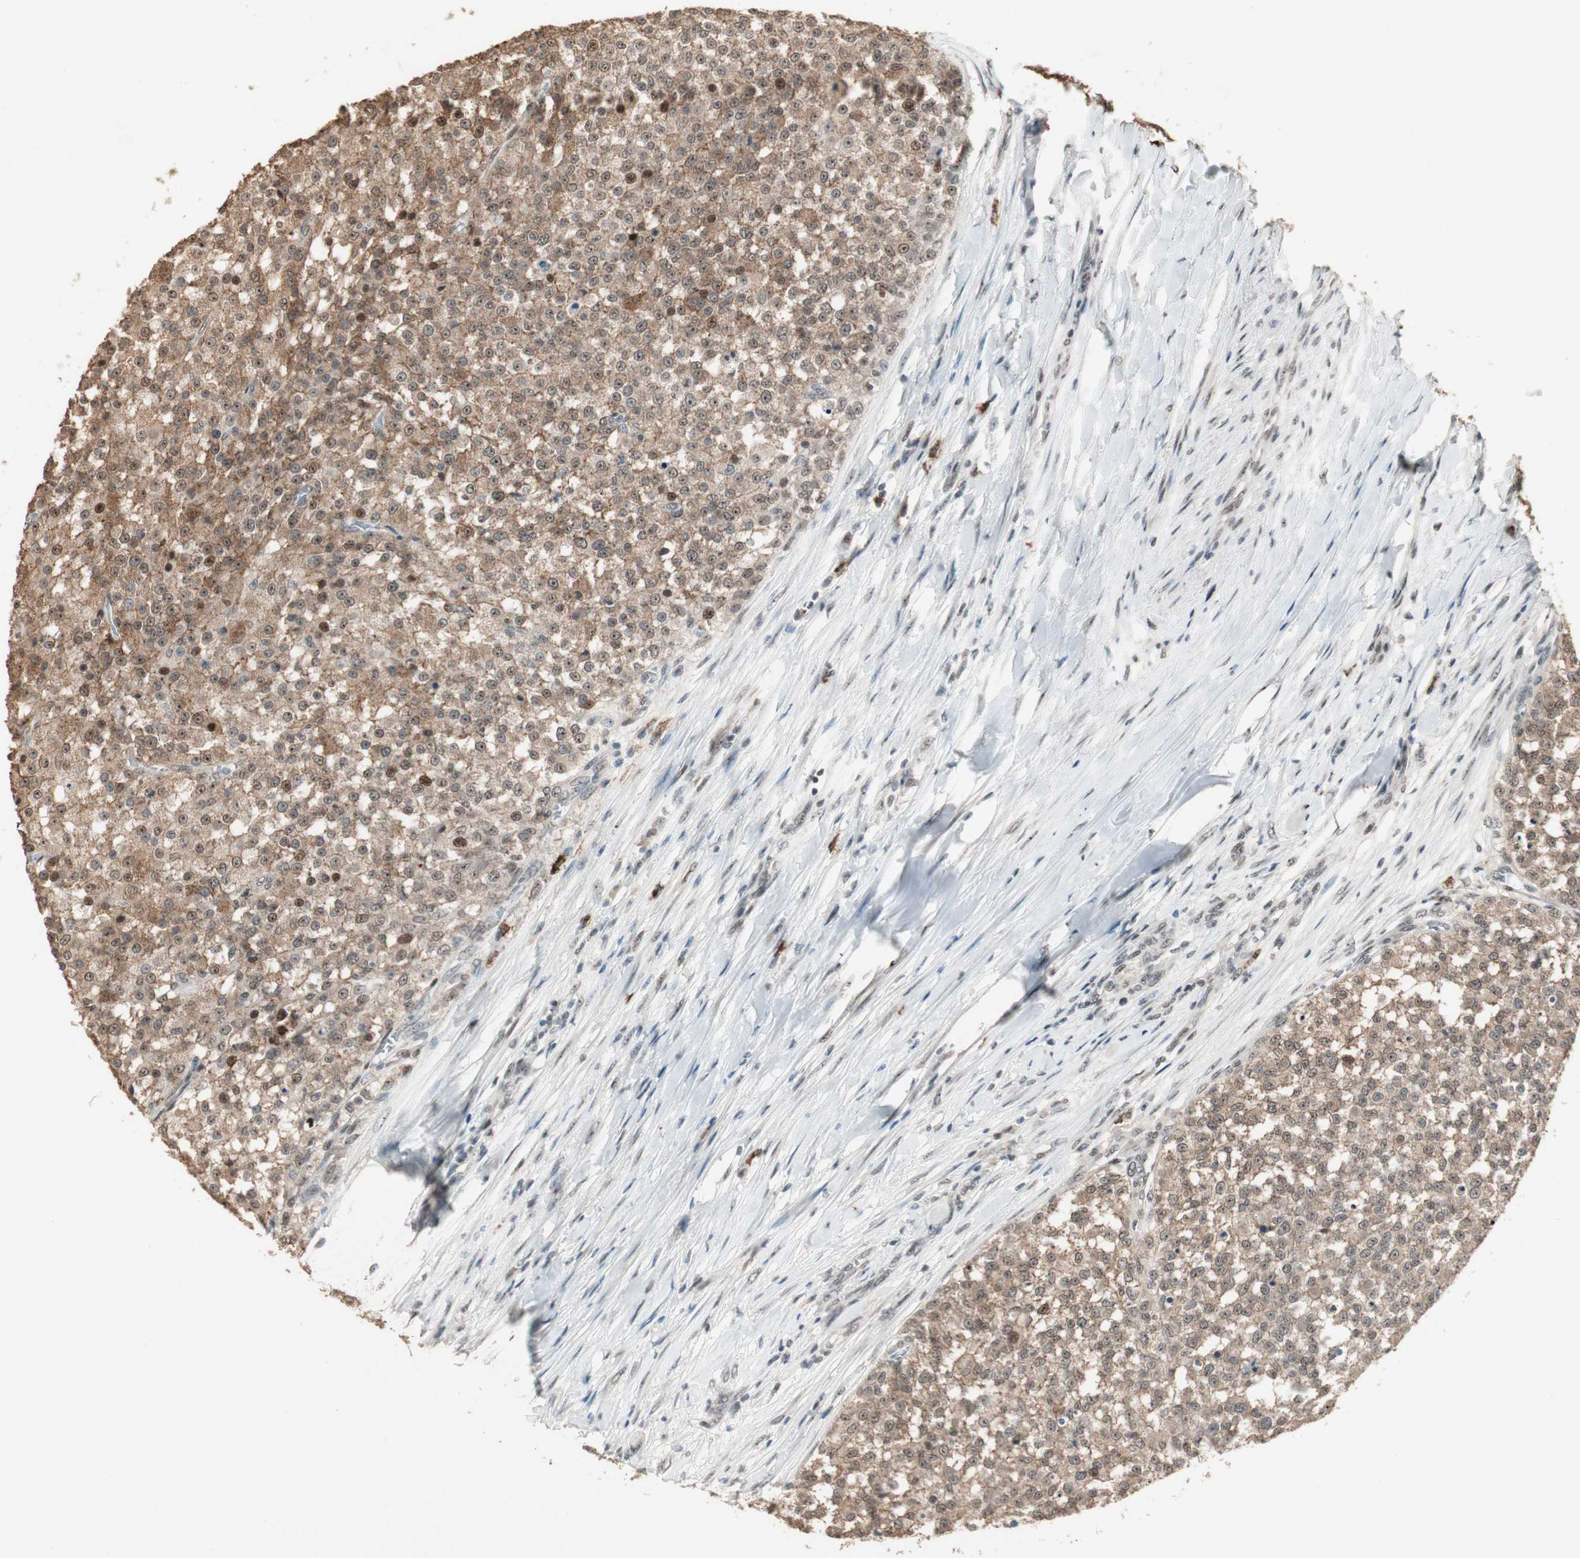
{"staining": {"intensity": "moderate", "quantity": ">75%", "location": "cytoplasmic/membranous,nuclear"}, "tissue": "testis cancer", "cell_type": "Tumor cells", "image_type": "cancer", "snomed": [{"axis": "morphology", "description": "Seminoma, NOS"}, {"axis": "topography", "description": "Testis"}], "caption": "Immunohistochemical staining of testis cancer (seminoma) displays medium levels of moderate cytoplasmic/membranous and nuclear expression in approximately >75% of tumor cells.", "gene": "ETV4", "patient": {"sex": "male", "age": 59}}